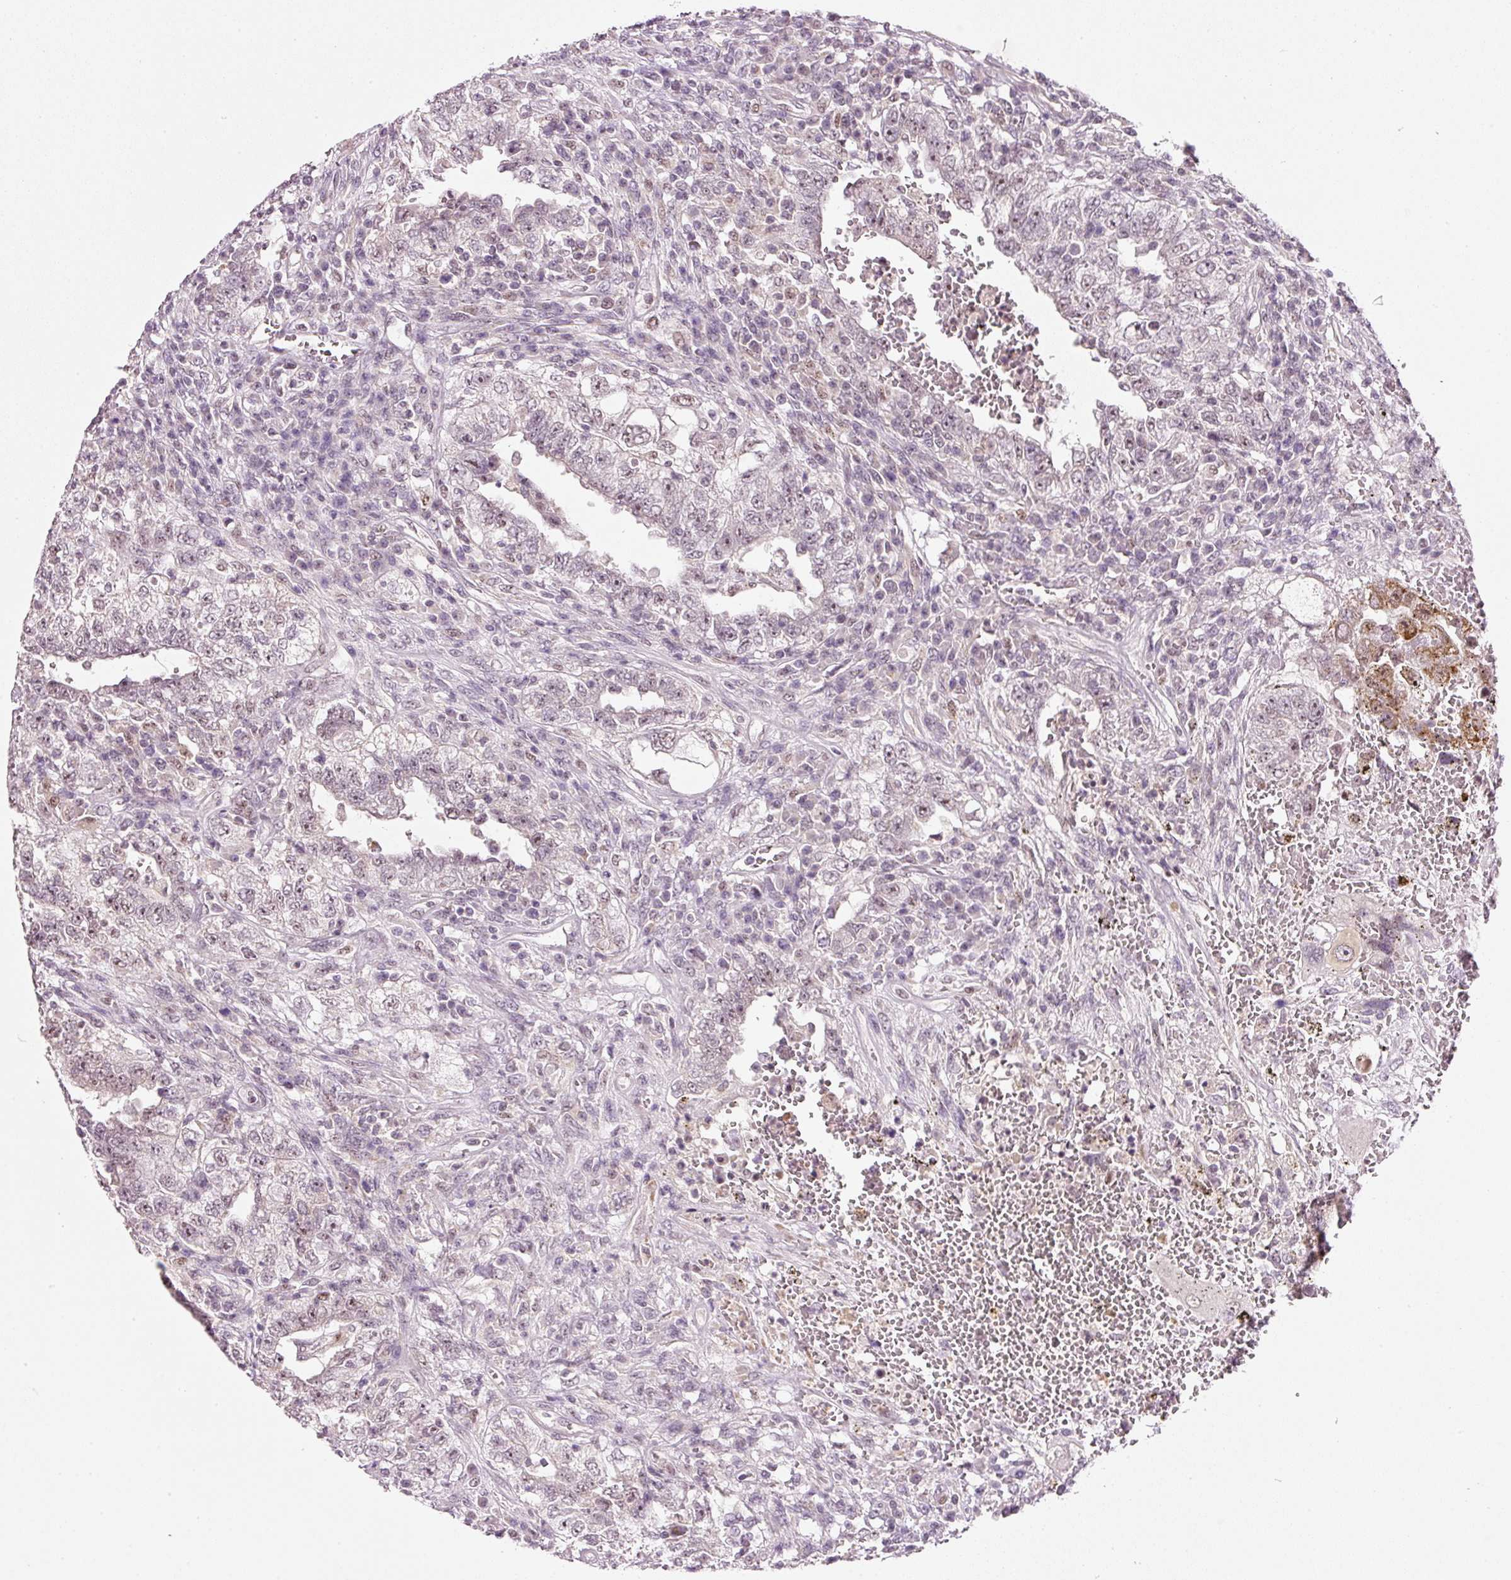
{"staining": {"intensity": "weak", "quantity": "25%-75%", "location": "nuclear"}, "tissue": "testis cancer", "cell_type": "Tumor cells", "image_type": "cancer", "snomed": [{"axis": "morphology", "description": "Carcinoma, Embryonal, NOS"}, {"axis": "topography", "description": "Testis"}], "caption": "Human embryonal carcinoma (testis) stained for a protein (brown) displays weak nuclear positive positivity in approximately 25%-75% of tumor cells.", "gene": "FSTL3", "patient": {"sex": "male", "age": 26}}